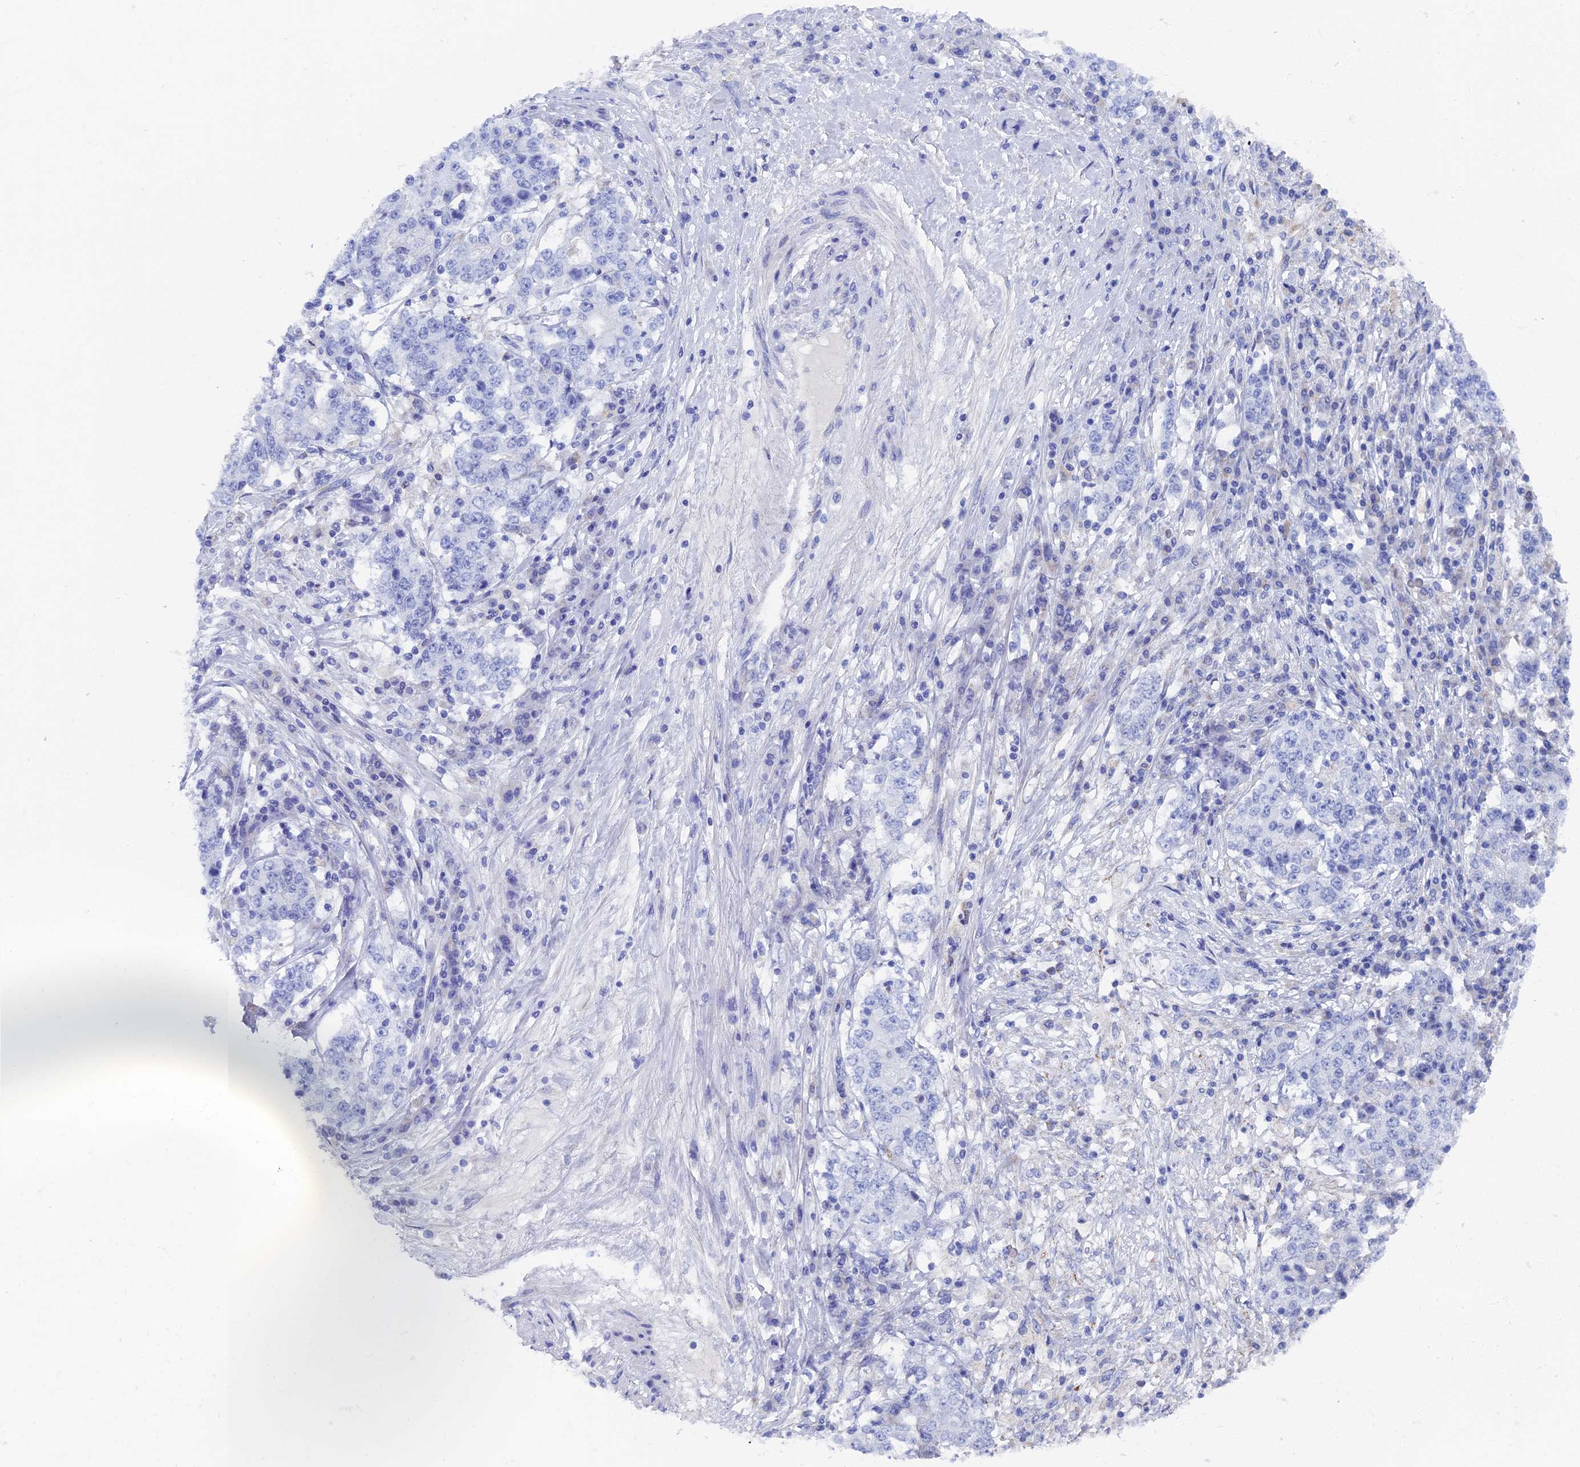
{"staining": {"intensity": "negative", "quantity": "none", "location": "none"}, "tissue": "stomach cancer", "cell_type": "Tumor cells", "image_type": "cancer", "snomed": [{"axis": "morphology", "description": "Adenocarcinoma, NOS"}, {"axis": "topography", "description": "Stomach"}], "caption": "Stomach cancer was stained to show a protein in brown. There is no significant staining in tumor cells.", "gene": "OAT", "patient": {"sex": "male", "age": 59}}